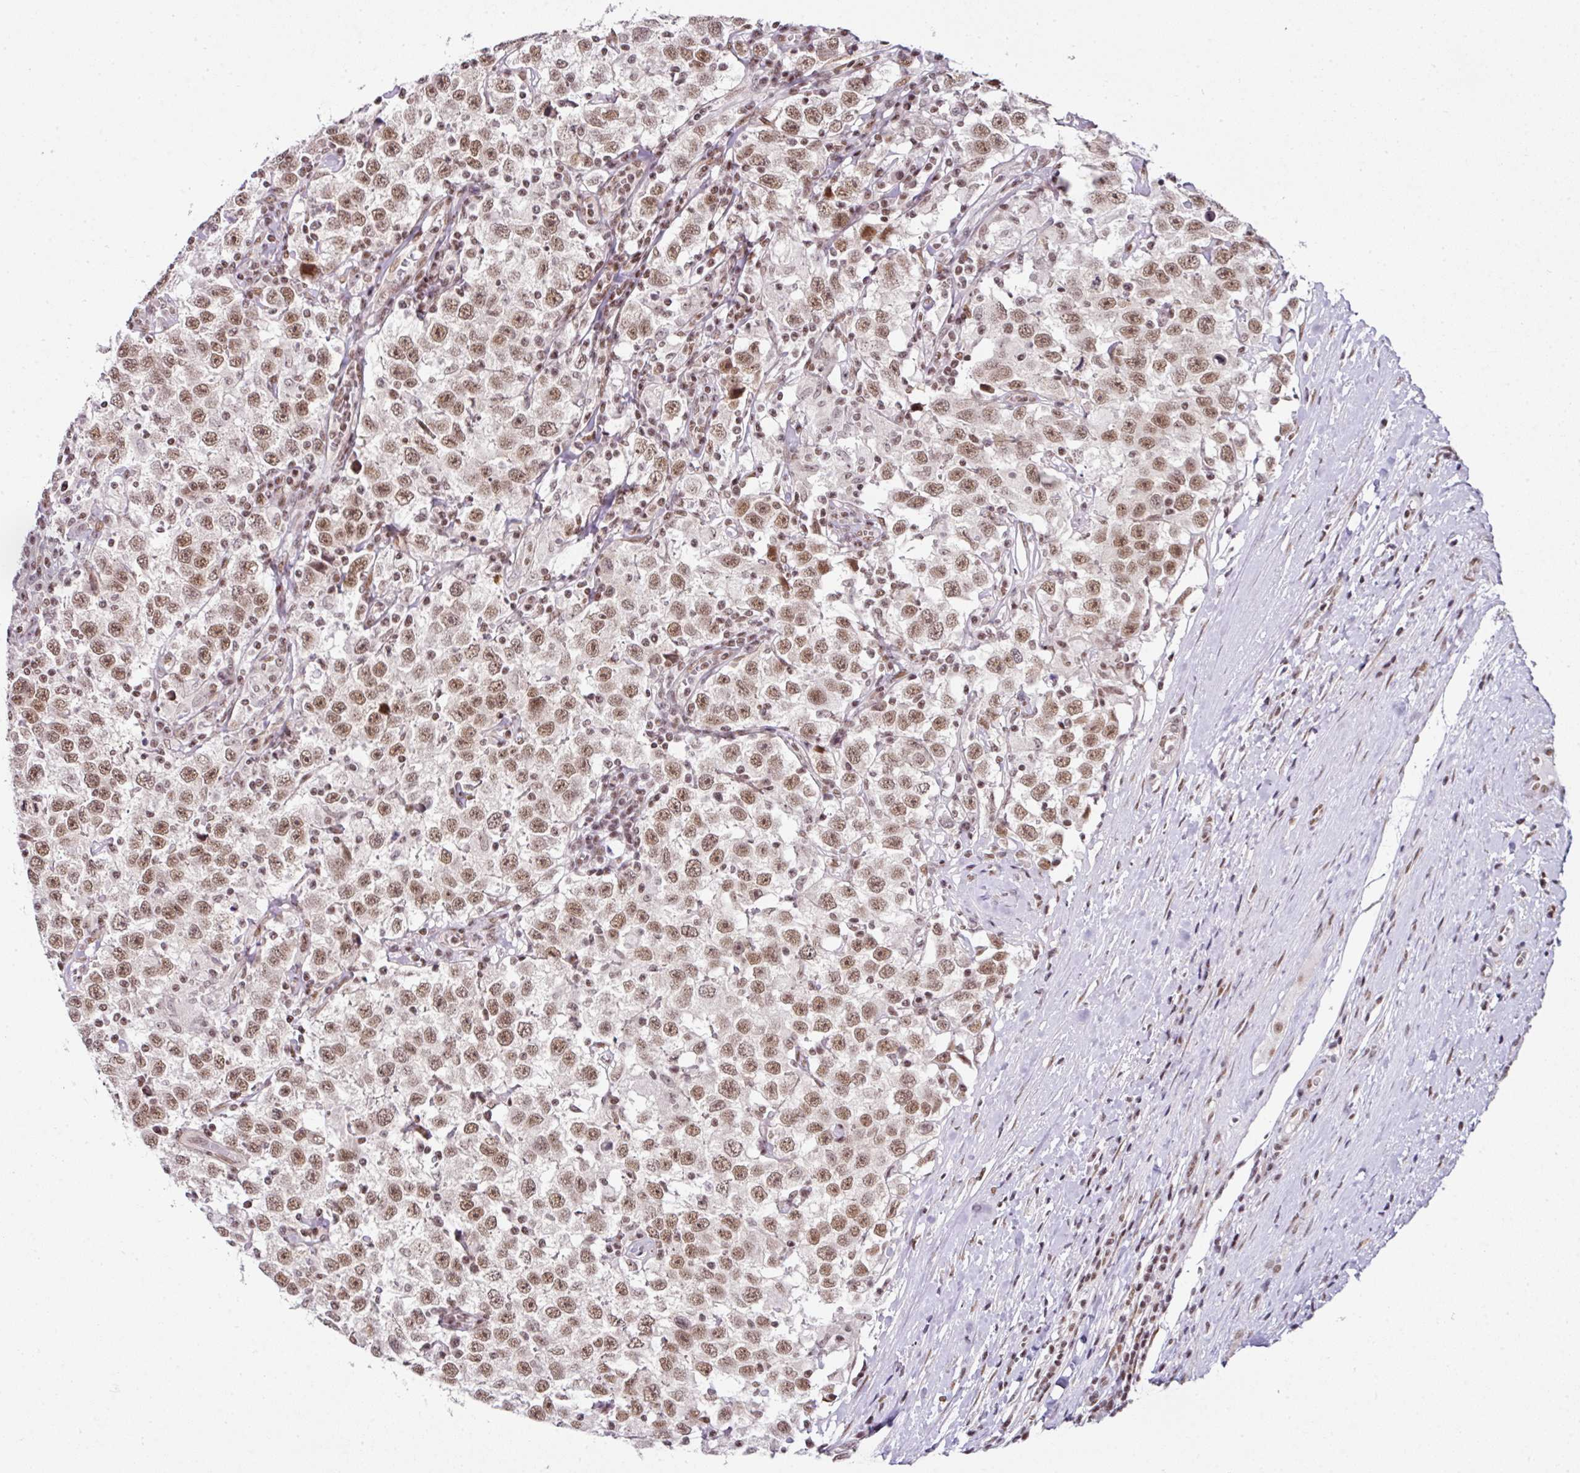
{"staining": {"intensity": "moderate", "quantity": ">75%", "location": "nuclear"}, "tissue": "testis cancer", "cell_type": "Tumor cells", "image_type": "cancer", "snomed": [{"axis": "morphology", "description": "Seminoma, NOS"}, {"axis": "topography", "description": "Testis"}], "caption": "Brown immunohistochemical staining in seminoma (testis) displays moderate nuclear expression in about >75% of tumor cells.", "gene": "NFYA", "patient": {"sex": "male", "age": 41}}